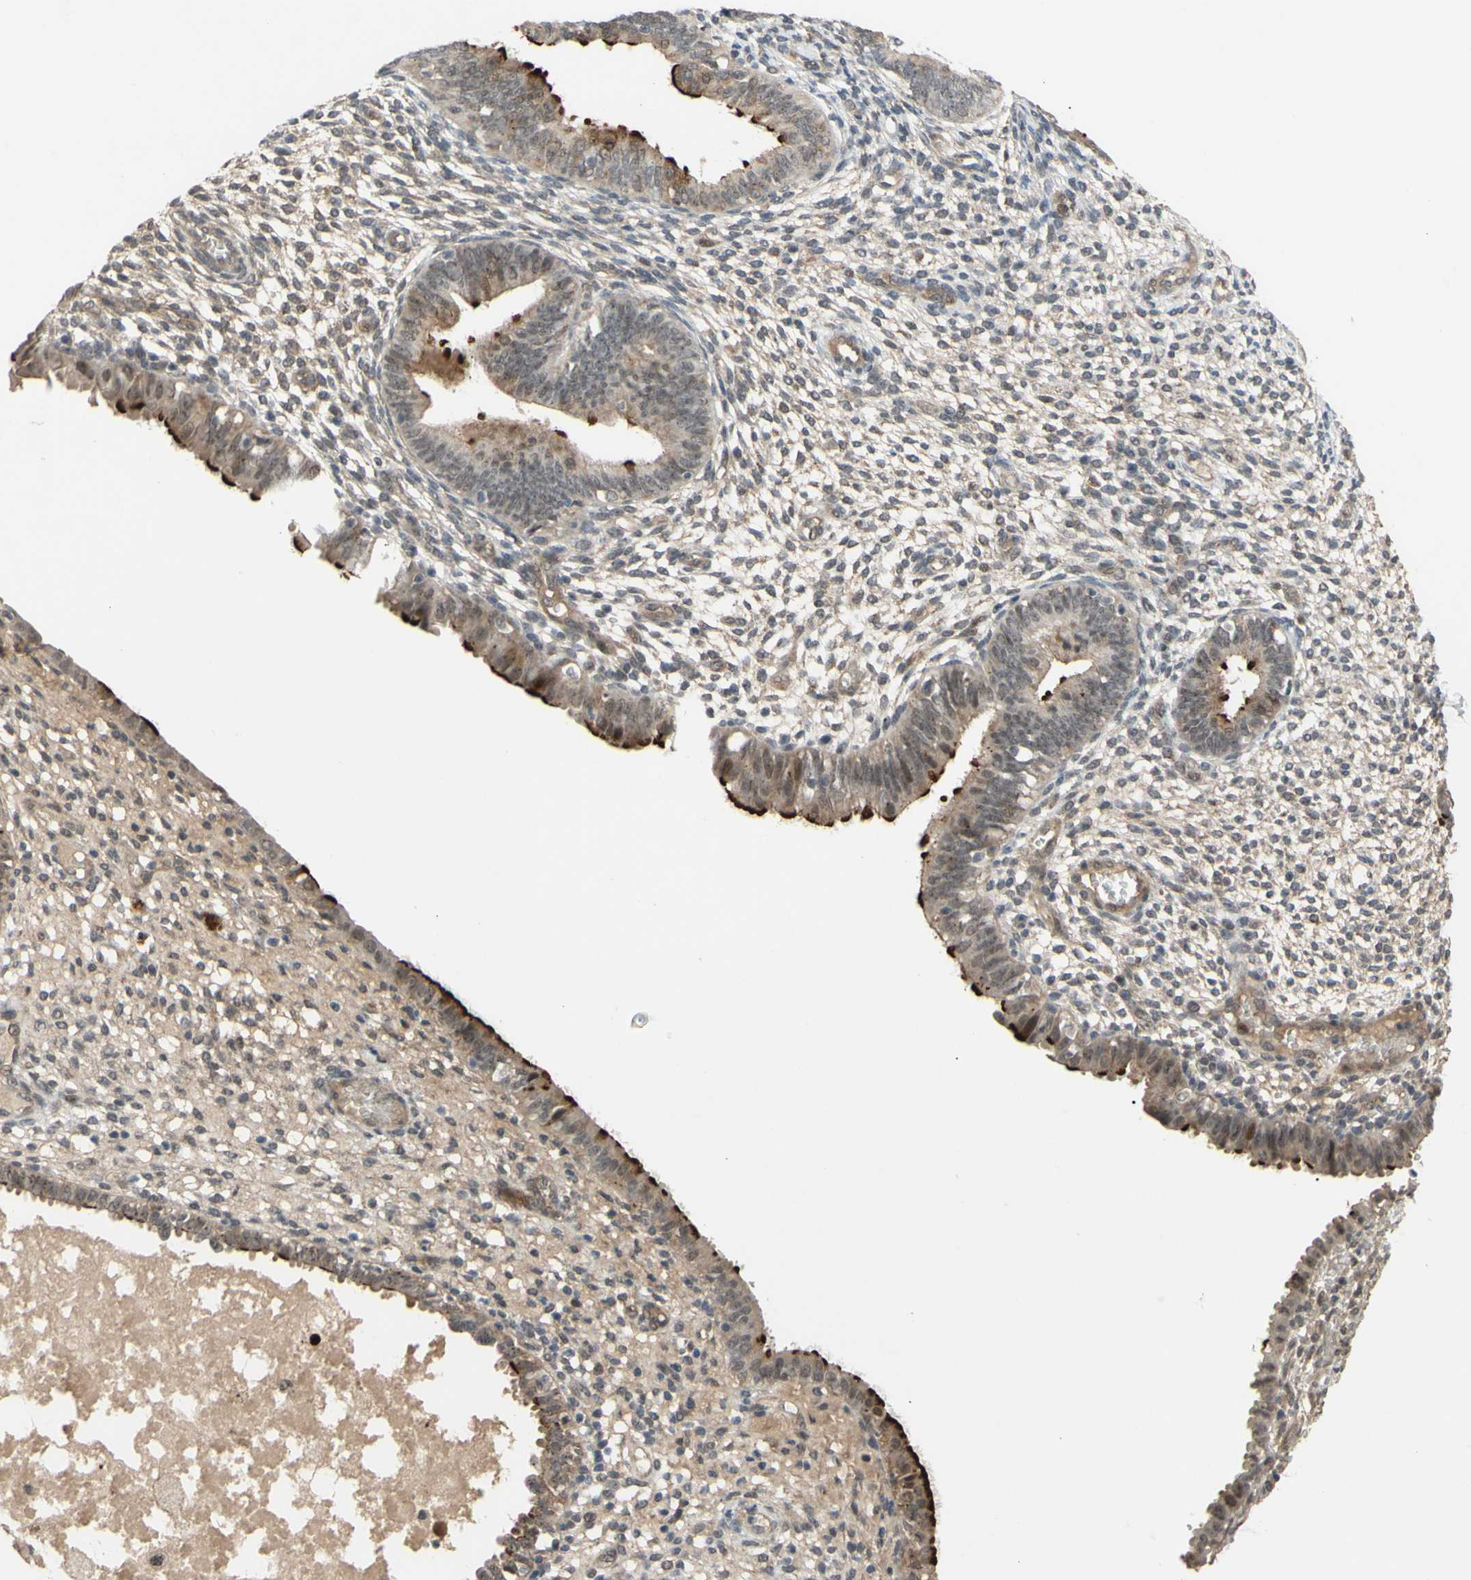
{"staining": {"intensity": "weak", "quantity": ">75%", "location": "cytoplasmic/membranous"}, "tissue": "endometrium", "cell_type": "Cells in endometrial stroma", "image_type": "normal", "snomed": [{"axis": "morphology", "description": "Normal tissue, NOS"}, {"axis": "topography", "description": "Endometrium"}], "caption": "This histopathology image shows immunohistochemistry (IHC) staining of benign human endometrium, with low weak cytoplasmic/membranous staining in about >75% of cells in endometrial stroma.", "gene": "ALK", "patient": {"sex": "female", "age": 61}}